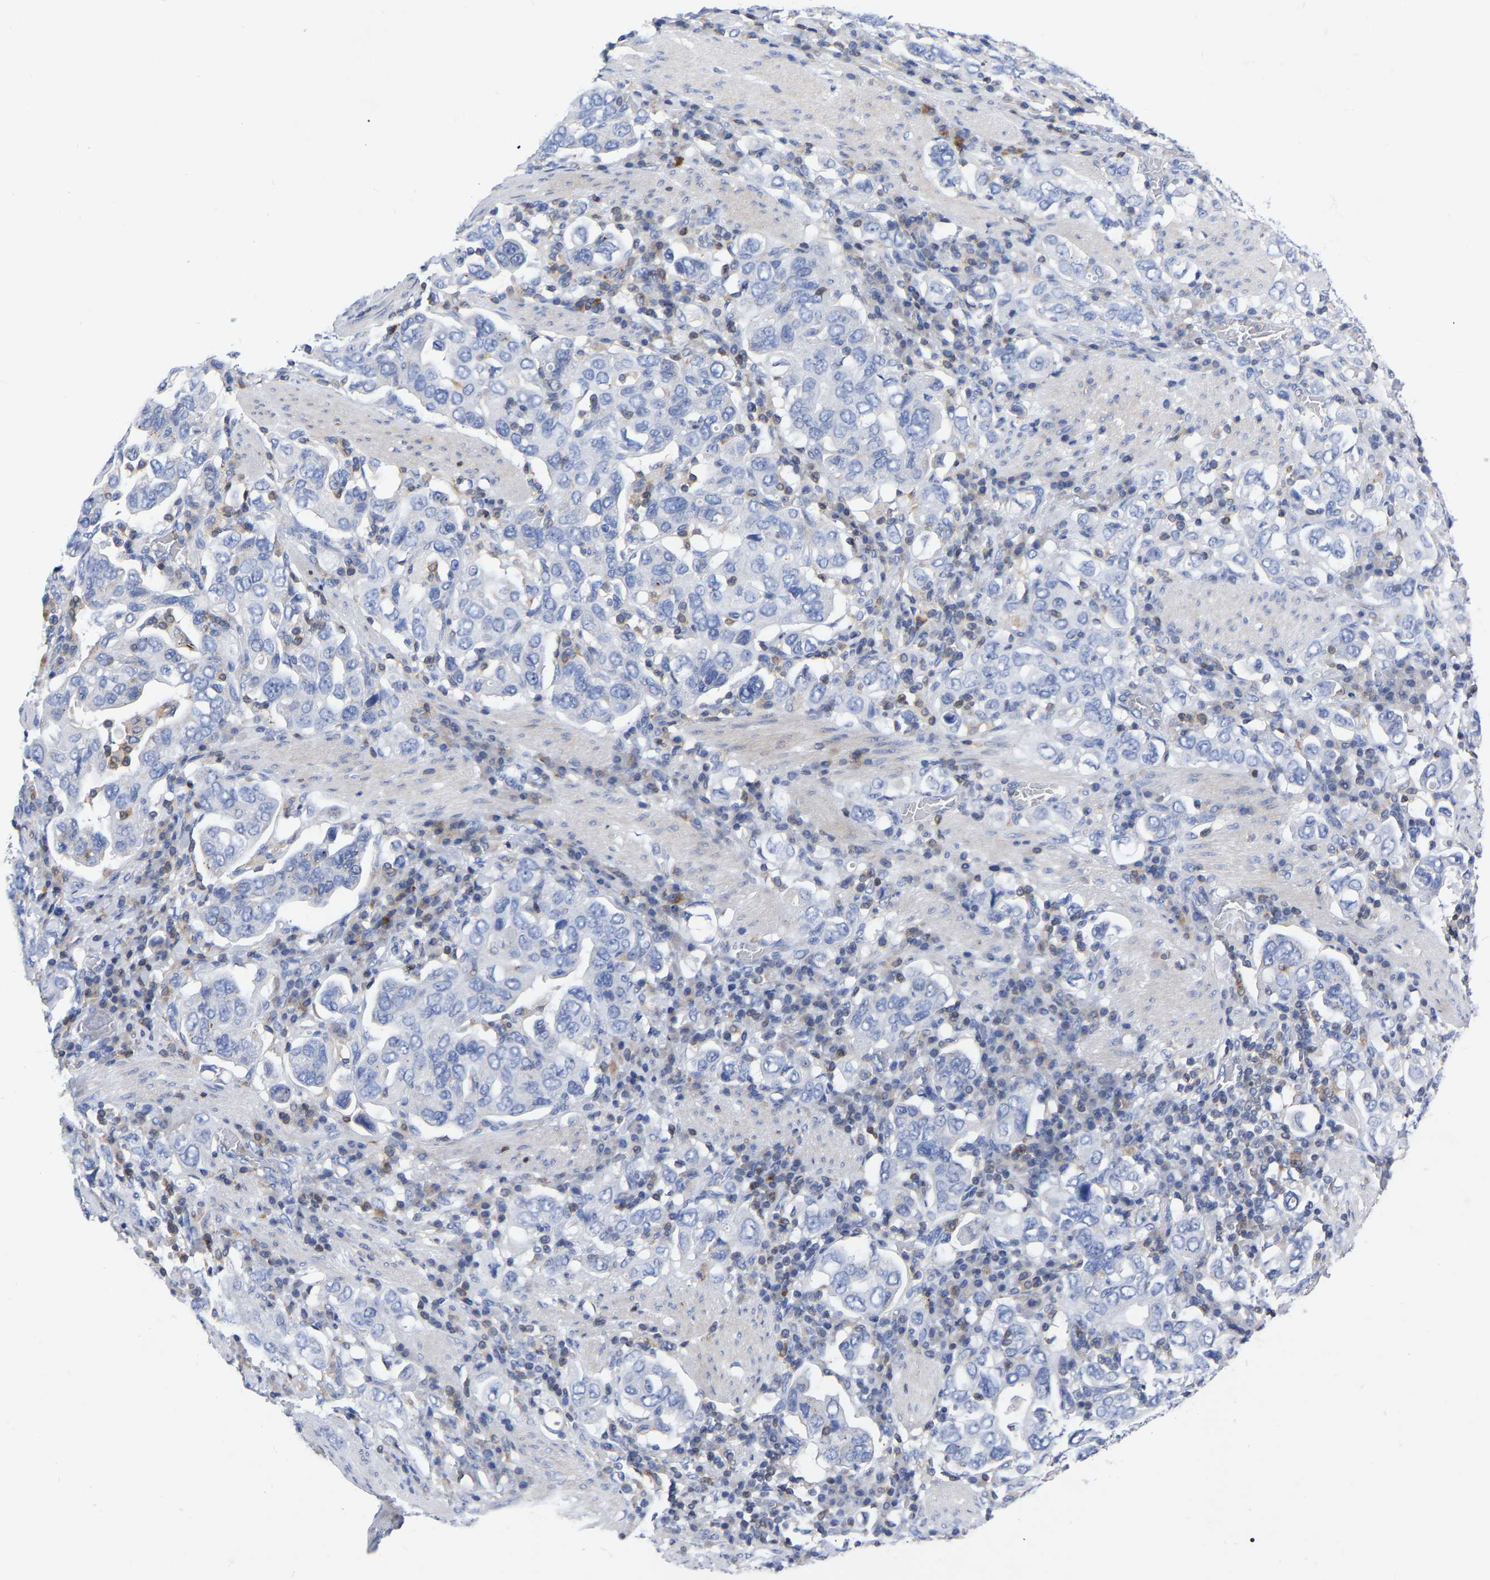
{"staining": {"intensity": "negative", "quantity": "none", "location": "none"}, "tissue": "stomach cancer", "cell_type": "Tumor cells", "image_type": "cancer", "snomed": [{"axis": "morphology", "description": "Adenocarcinoma, NOS"}, {"axis": "topography", "description": "Stomach, upper"}], "caption": "This histopathology image is of adenocarcinoma (stomach) stained with IHC to label a protein in brown with the nuclei are counter-stained blue. There is no positivity in tumor cells. The staining was performed using DAB (3,3'-diaminobenzidine) to visualize the protein expression in brown, while the nuclei were stained in blue with hematoxylin (Magnification: 20x).", "gene": "PTPN7", "patient": {"sex": "male", "age": 62}}